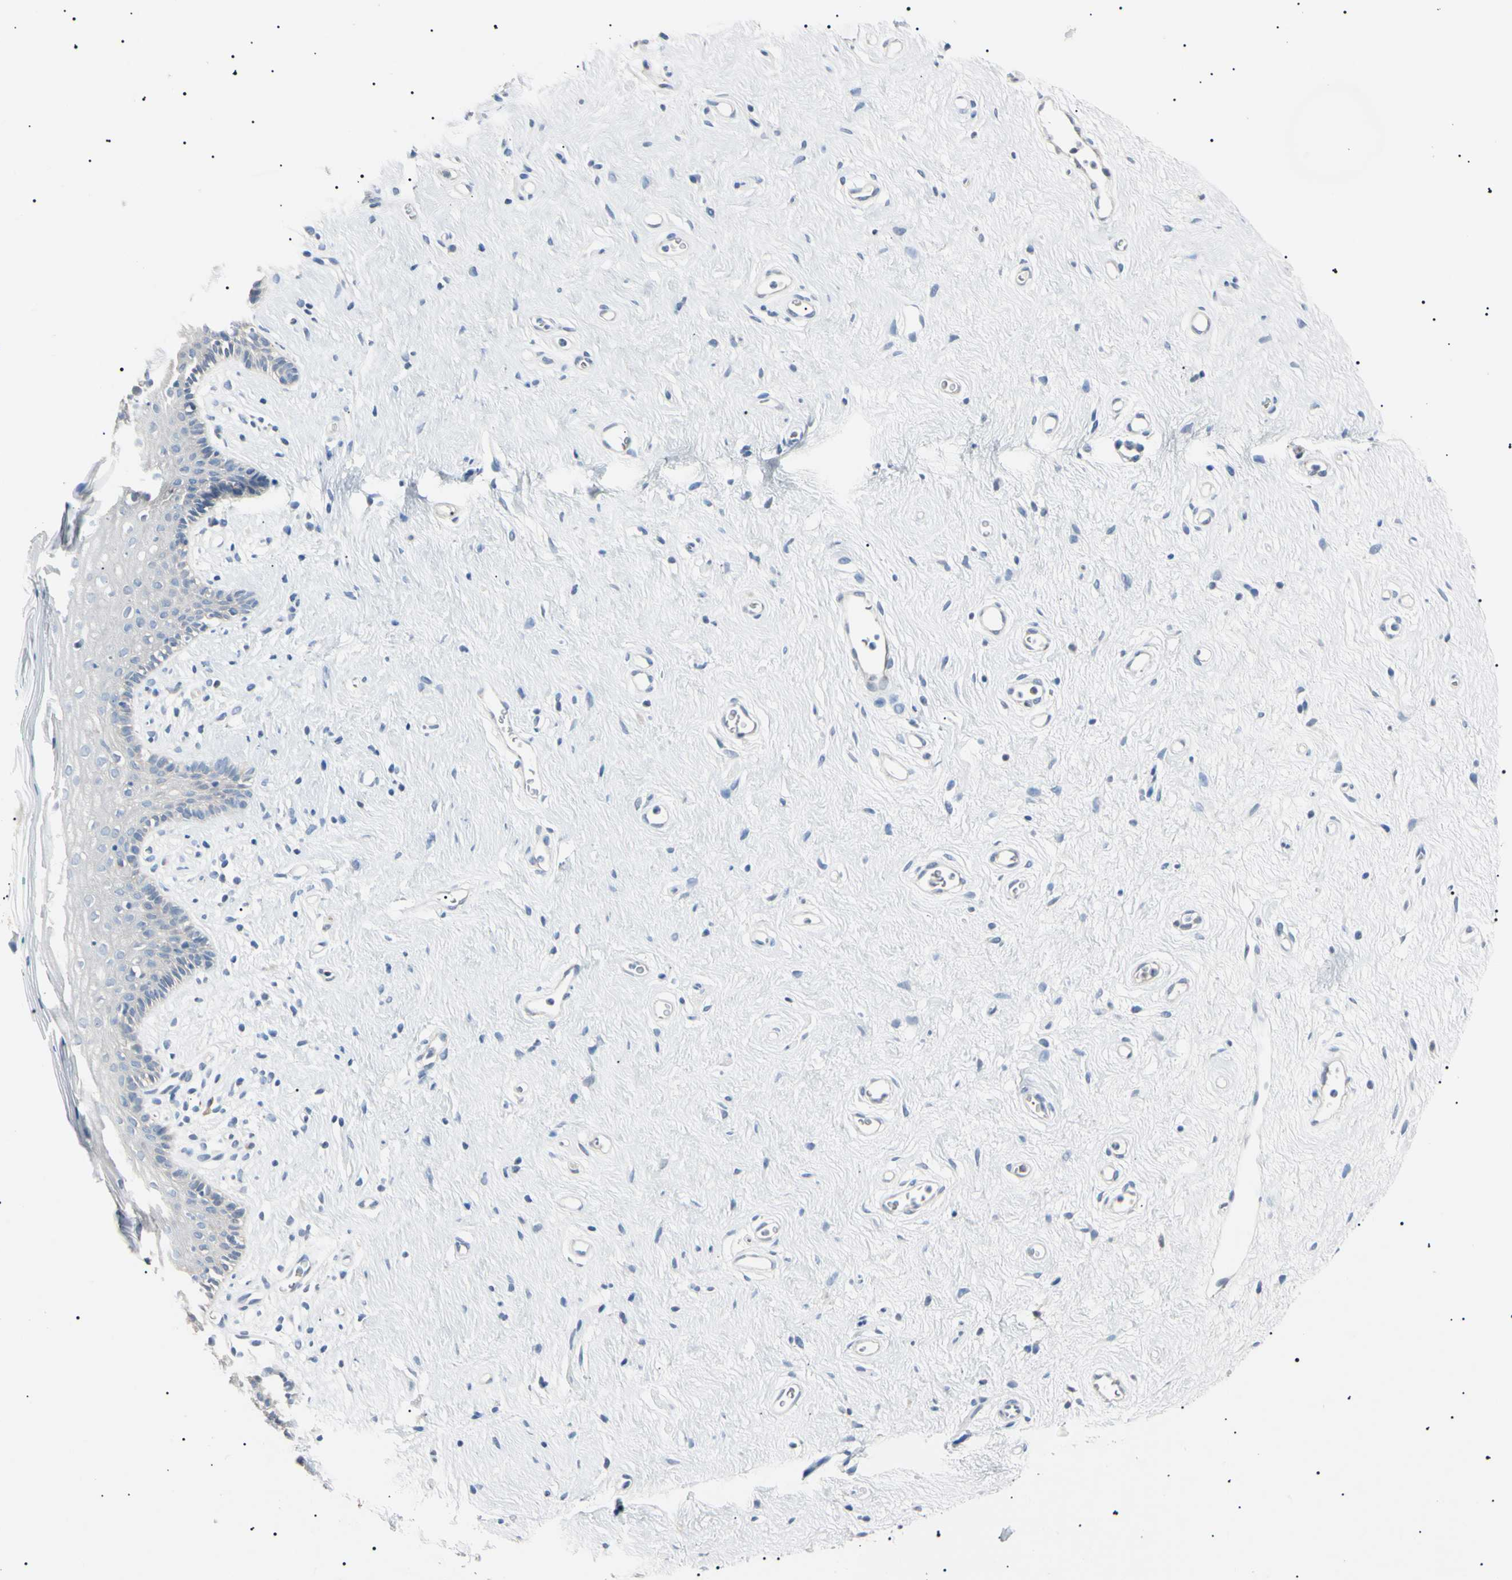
{"staining": {"intensity": "negative", "quantity": "none", "location": "none"}, "tissue": "vagina", "cell_type": "Squamous epithelial cells", "image_type": "normal", "snomed": [{"axis": "morphology", "description": "Normal tissue, NOS"}, {"axis": "topography", "description": "Vagina"}], "caption": "A high-resolution image shows IHC staining of normal vagina, which exhibits no significant expression in squamous epithelial cells.", "gene": "CGB3", "patient": {"sex": "female", "age": 44}}